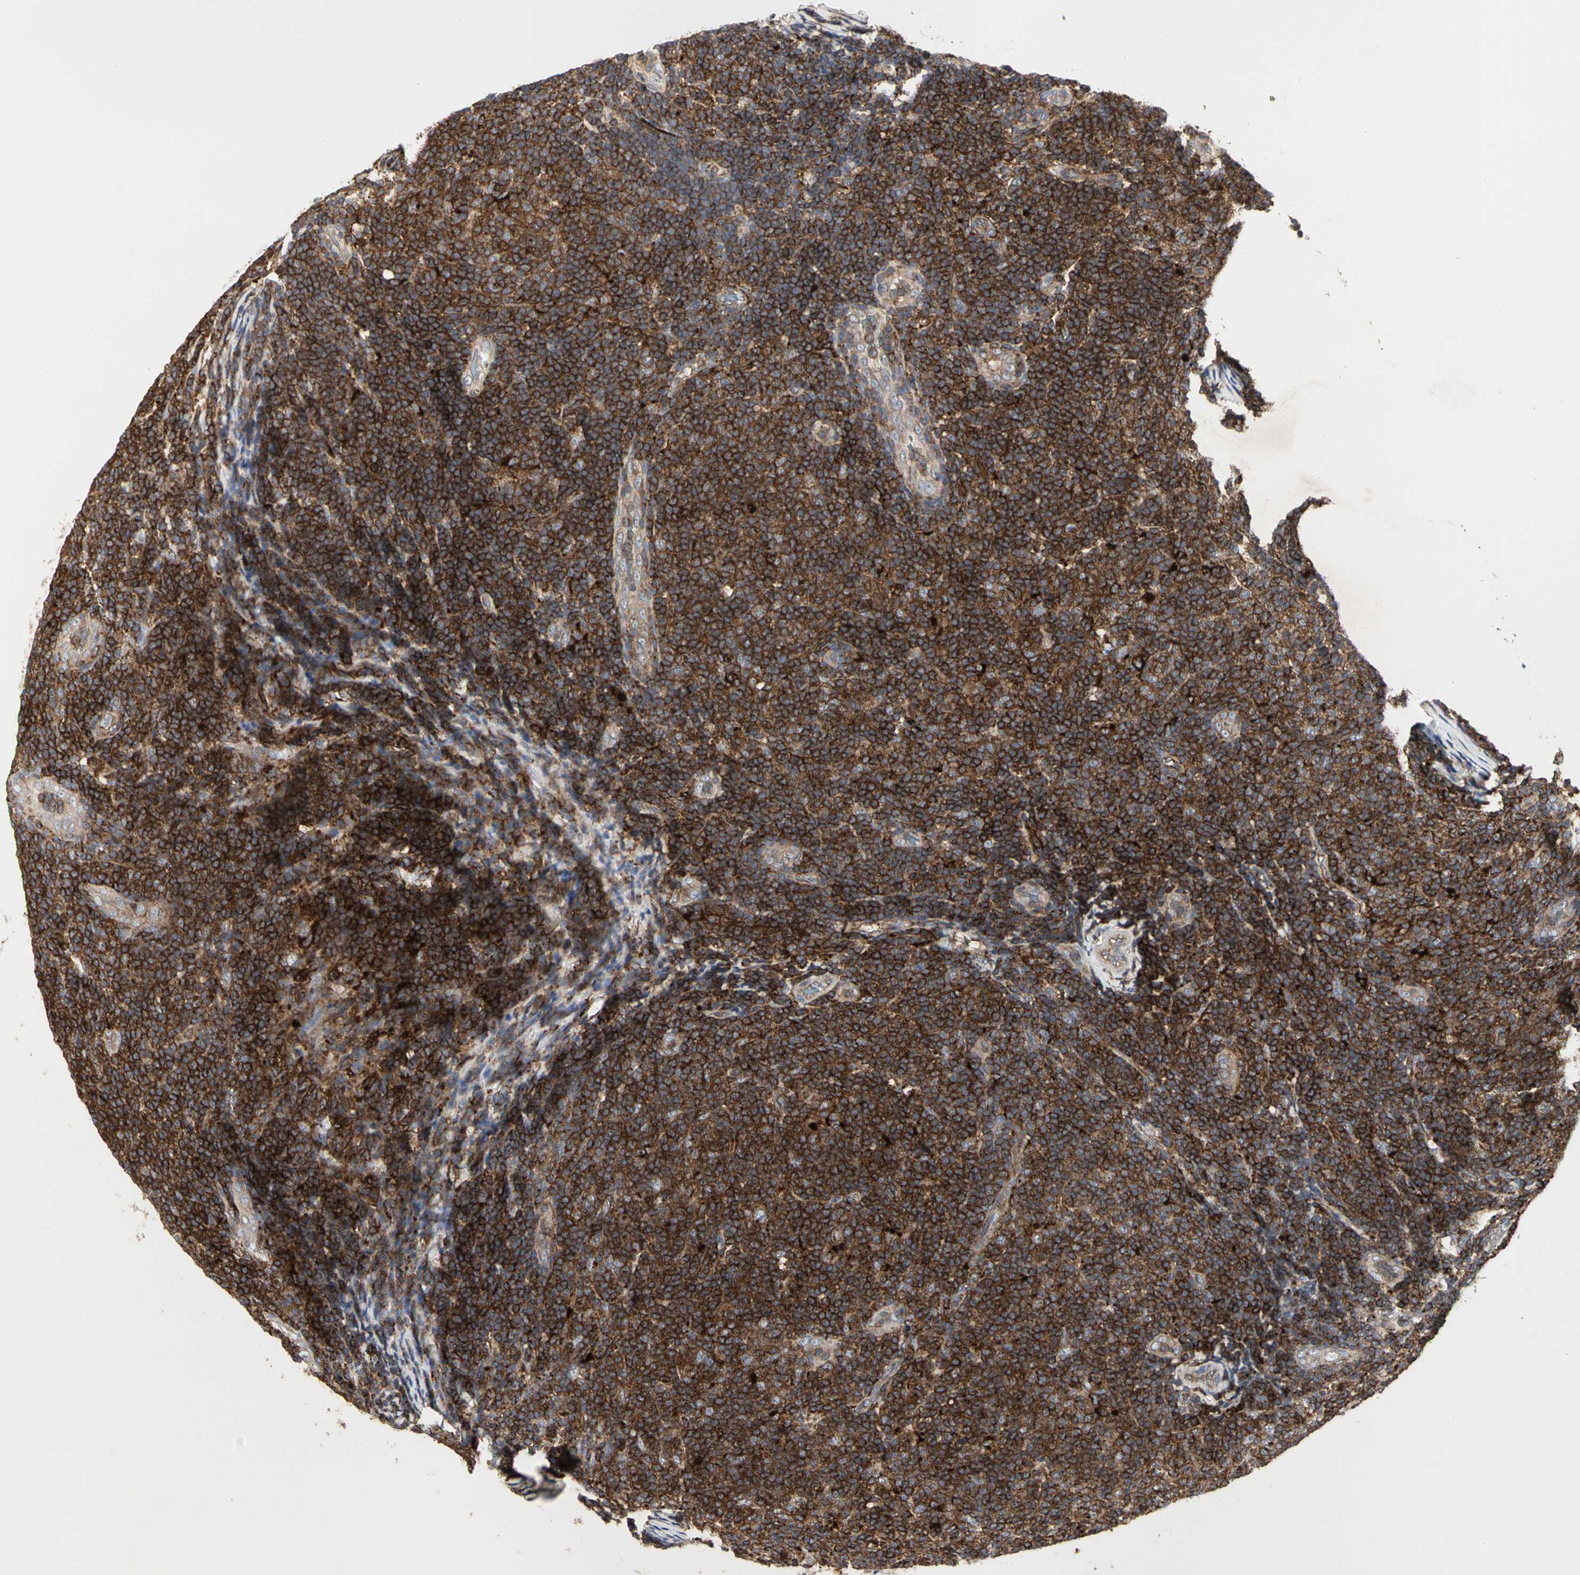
{"staining": {"intensity": "strong", "quantity": ">75%", "location": "cytoplasmic/membranous"}, "tissue": "lymphoma", "cell_type": "Tumor cells", "image_type": "cancer", "snomed": [{"axis": "morphology", "description": "Malignant lymphoma, non-Hodgkin's type, Low grade"}, {"axis": "topography", "description": "Lymph node"}], "caption": "The image exhibits a brown stain indicating the presence of a protein in the cytoplasmic/membranous of tumor cells in low-grade malignant lymphoma, non-Hodgkin's type.", "gene": "NAPG", "patient": {"sex": "male", "age": 83}}